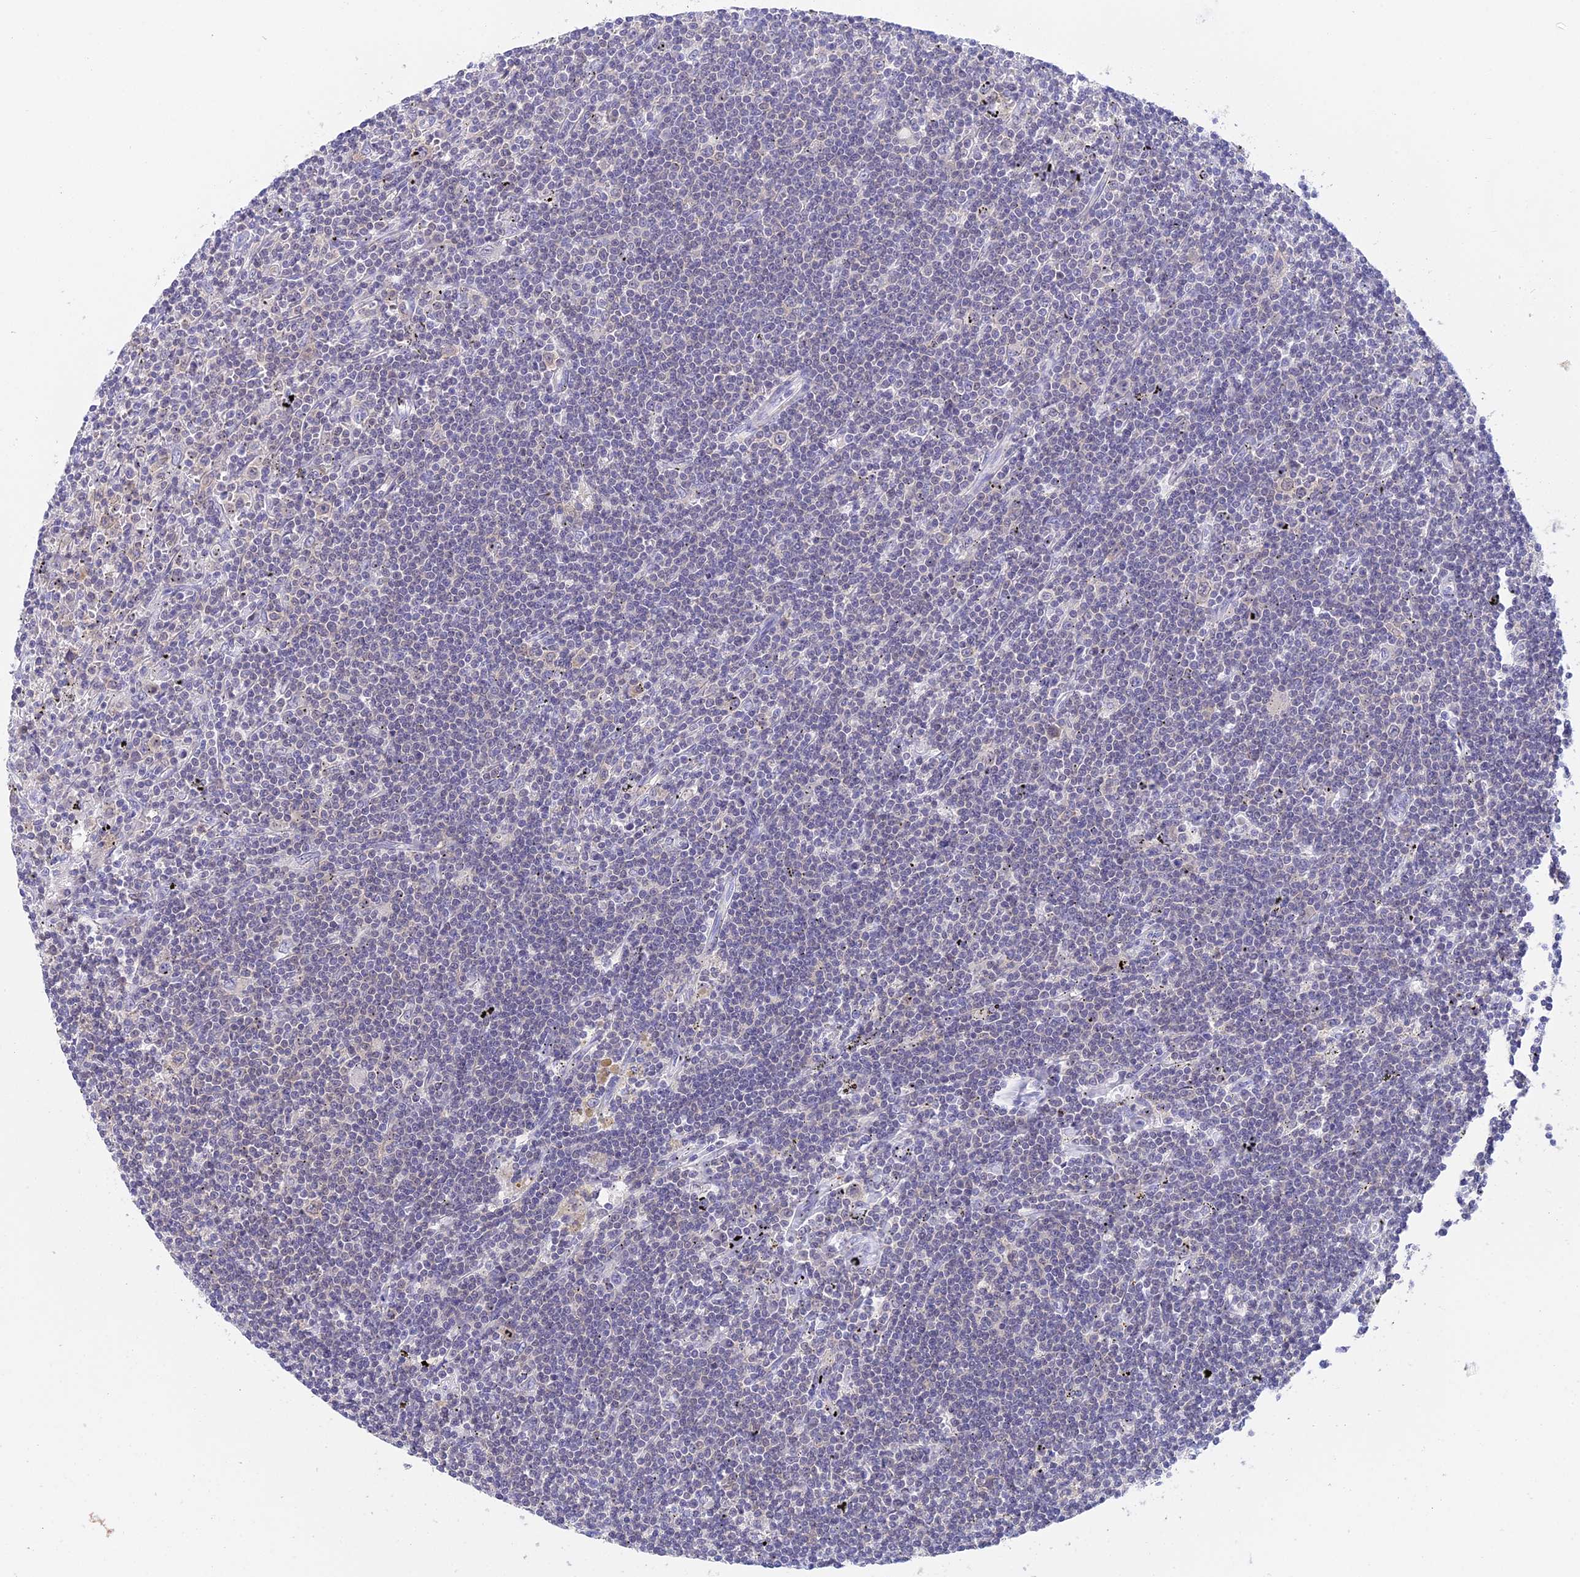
{"staining": {"intensity": "negative", "quantity": "none", "location": "none"}, "tissue": "lymphoma", "cell_type": "Tumor cells", "image_type": "cancer", "snomed": [{"axis": "morphology", "description": "Malignant lymphoma, non-Hodgkin's type, Low grade"}, {"axis": "topography", "description": "Spleen"}], "caption": "Tumor cells show no significant protein expression in lymphoma.", "gene": "STUB1", "patient": {"sex": "male", "age": 76}}